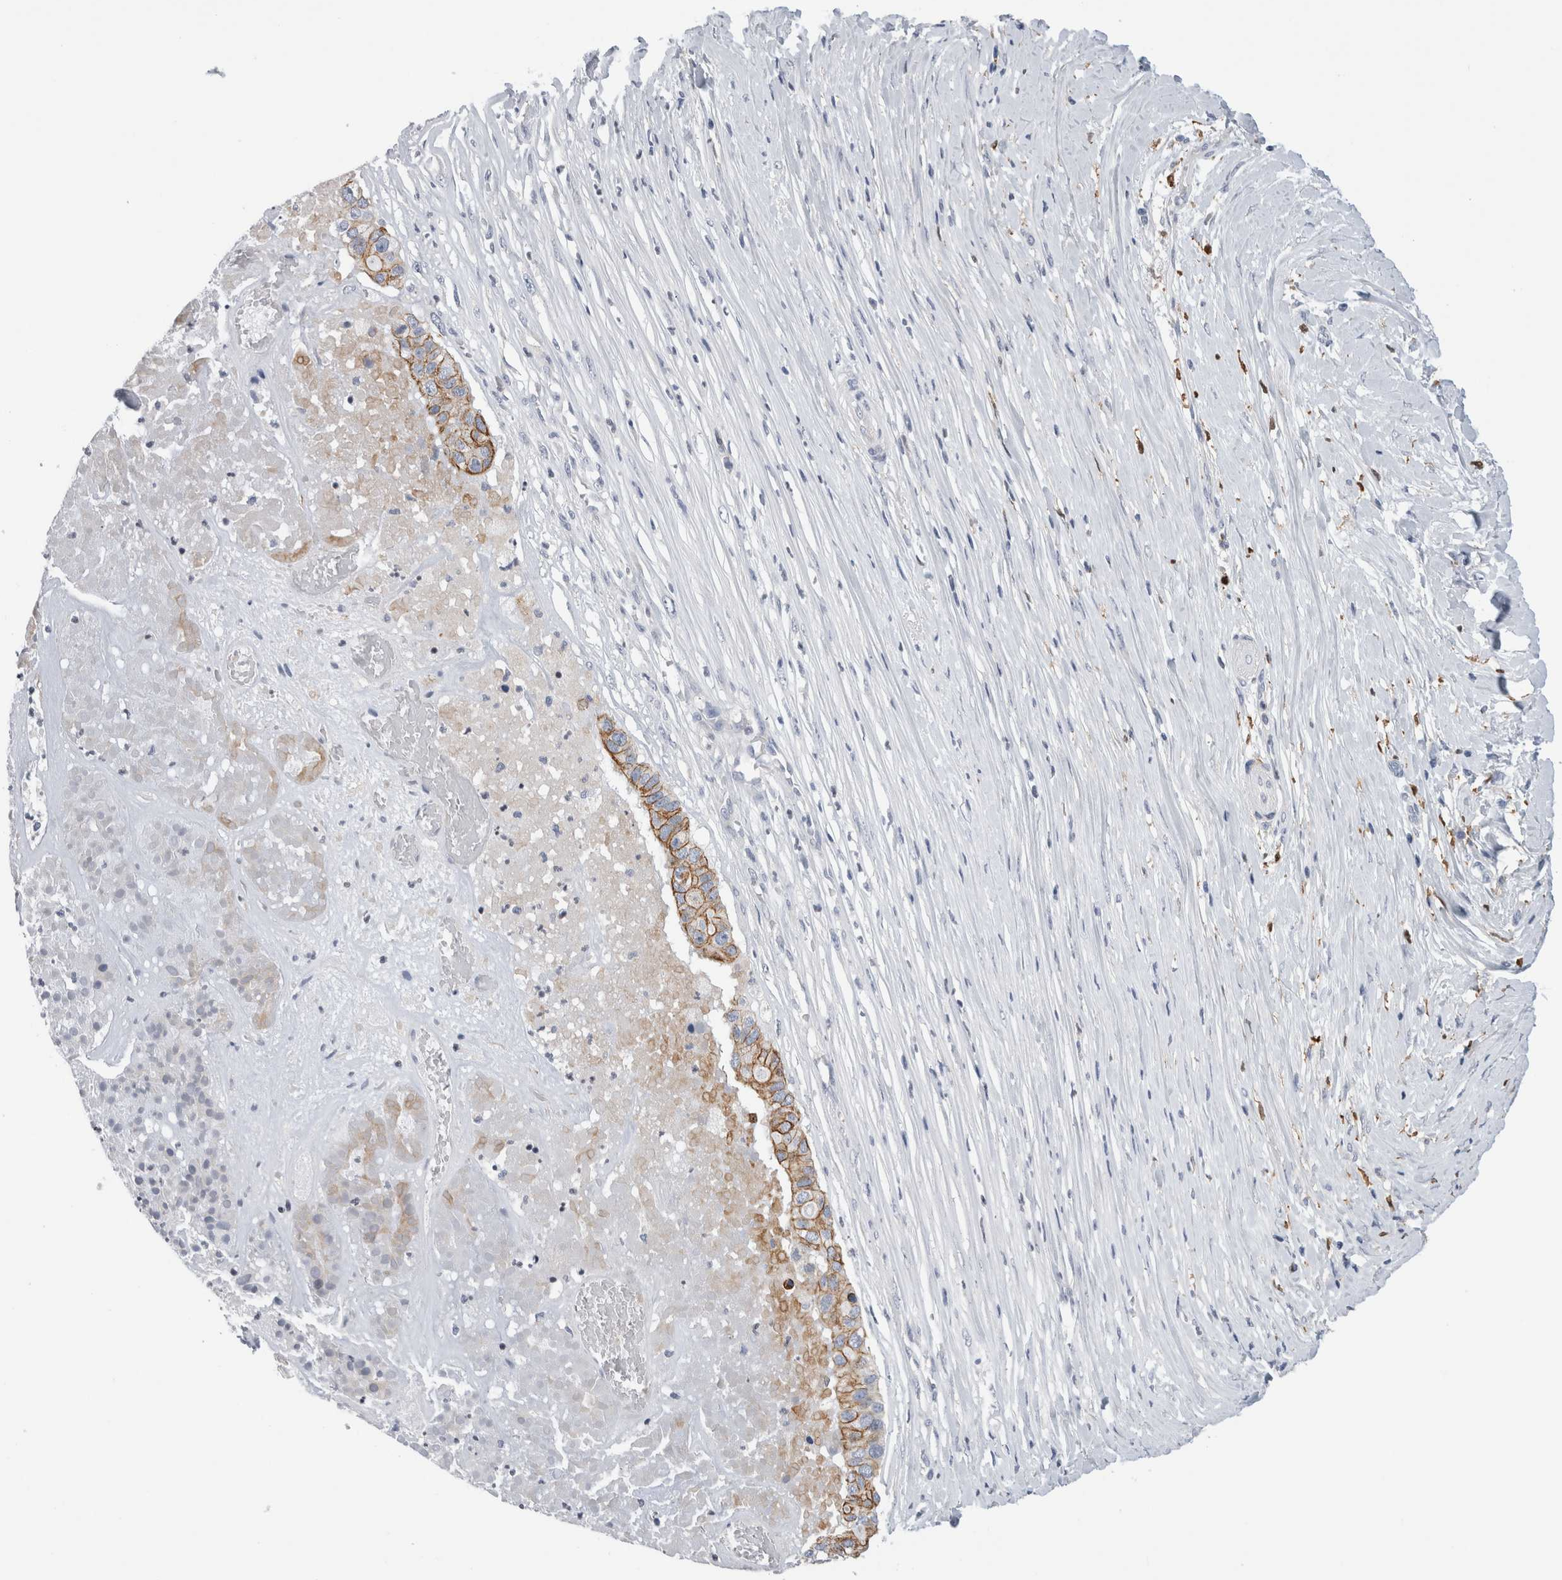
{"staining": {"intensity": "moderate", "quantity": "<25%", "location": "cytoplasmic/membranous"}, "tissue": "pancreatic cancer", "cell_type": "Tumor cells", "image_type": "cancer", "snomed": [{"axis": "morphology", "description": "Adenocarcinoma, NOS"}, {"axis": "topography", "description": "Pancreas"}], "caption": "DAB immunohistochemical staining of human adenocarcinoma (pancreatic) exhibits moderate cytoplasmic/membranous protein staining in approximately <25% of tumor cells. (DAB = brown stain, brightfield microscopy at high magnification).", "gene": "SLC20A2", "patient": {"sex": "male", "age": 50}}